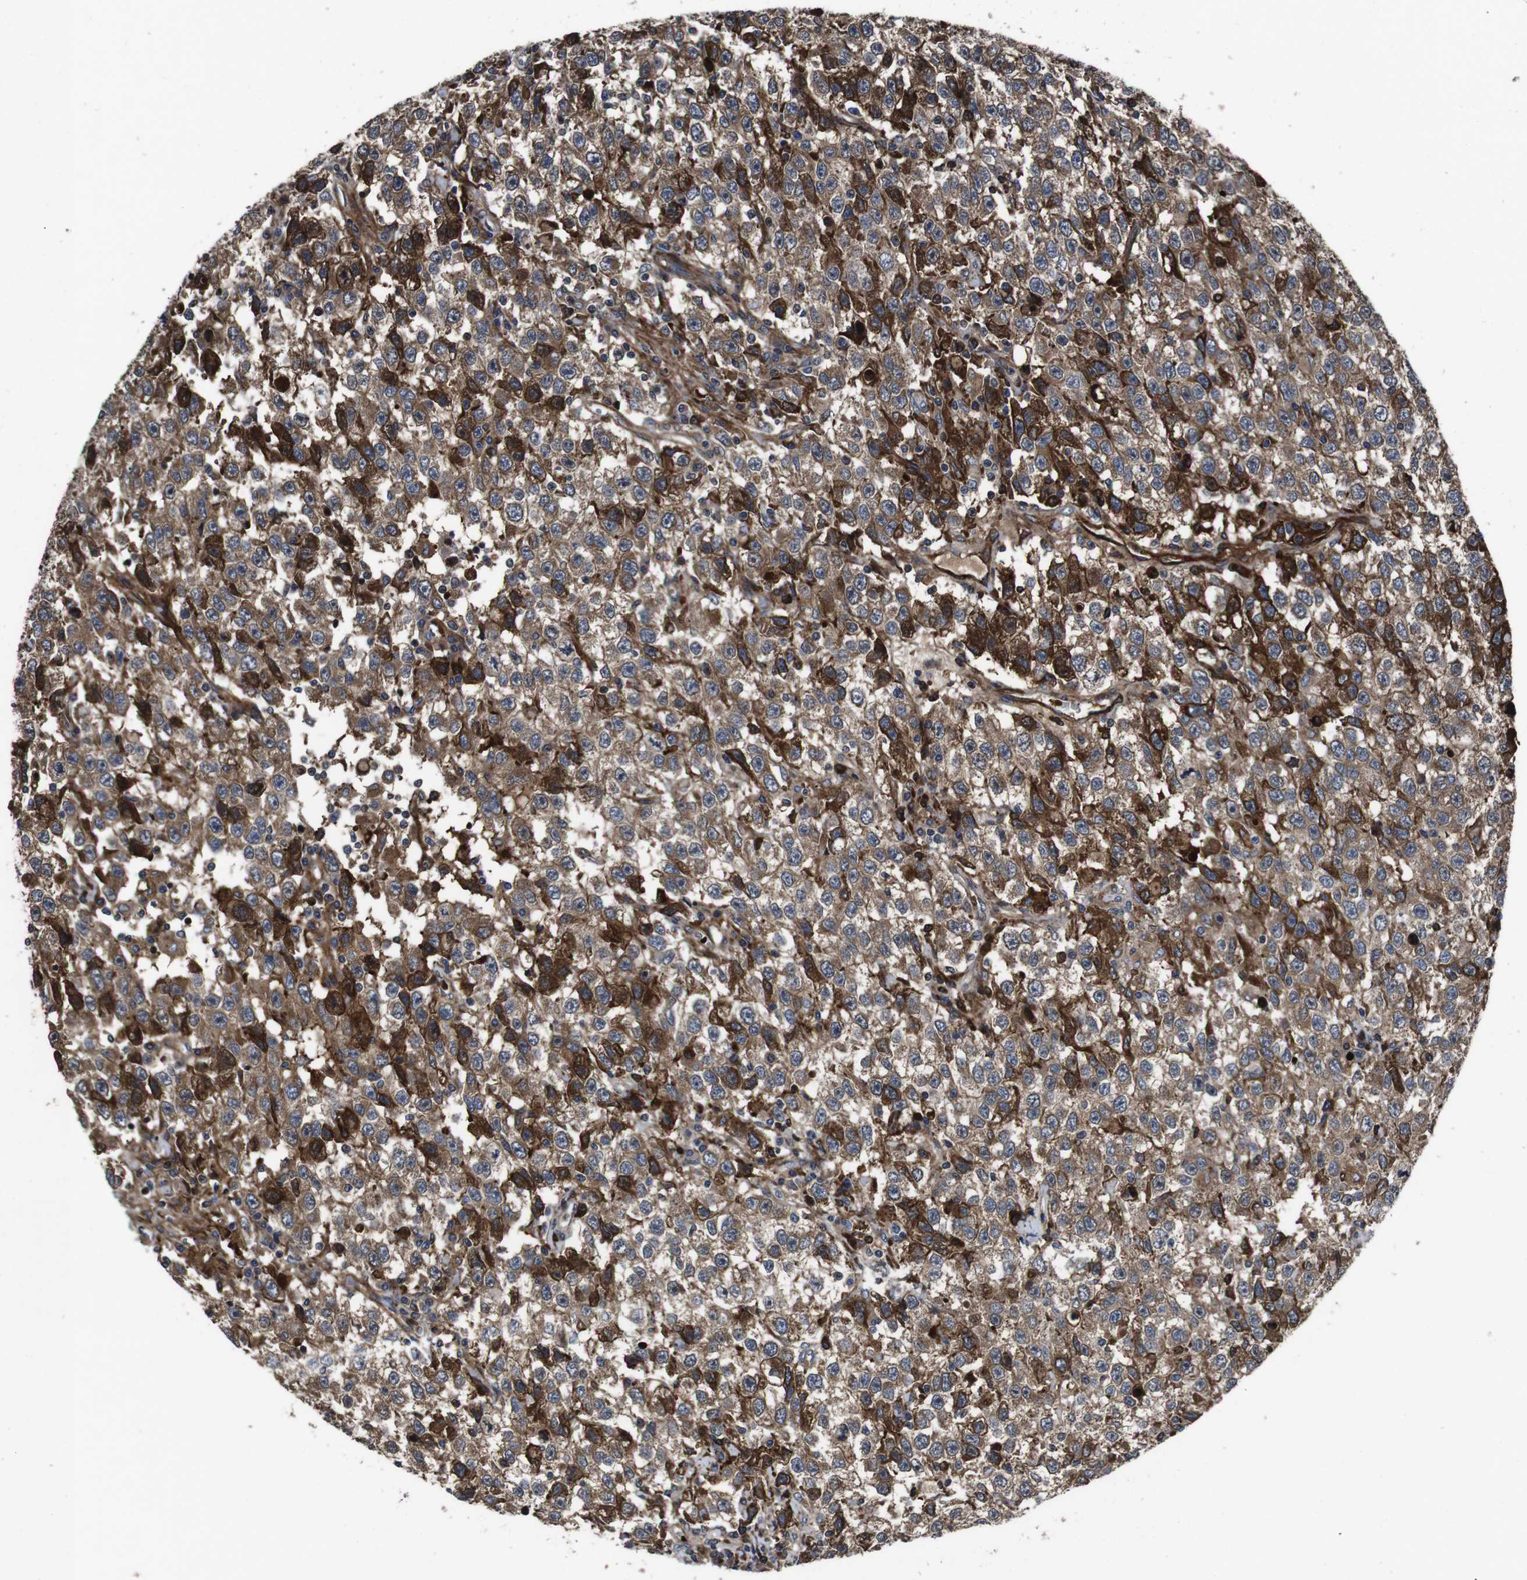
{"staining": {"intensity": "strong", "quantity": ">75%", "location": "cytoplasmic/membranous"}, "tissue": "testis cancer", "cell_type": "Tumor cells", "image_type": "cancer", "snomed": [{"axis": "morphology", "description": "Seminoma, NOS"}, {"axis": "topography", "description": "Testis"}], "caption": "The photomicrograph reveals a brown stain indicating the presence of a protein in the cytoplasmic/membranous of tumor cells in testis cancer (seminoma).", "gene": "SMYD3", "patient": {"sex": "male", "age": 41}}